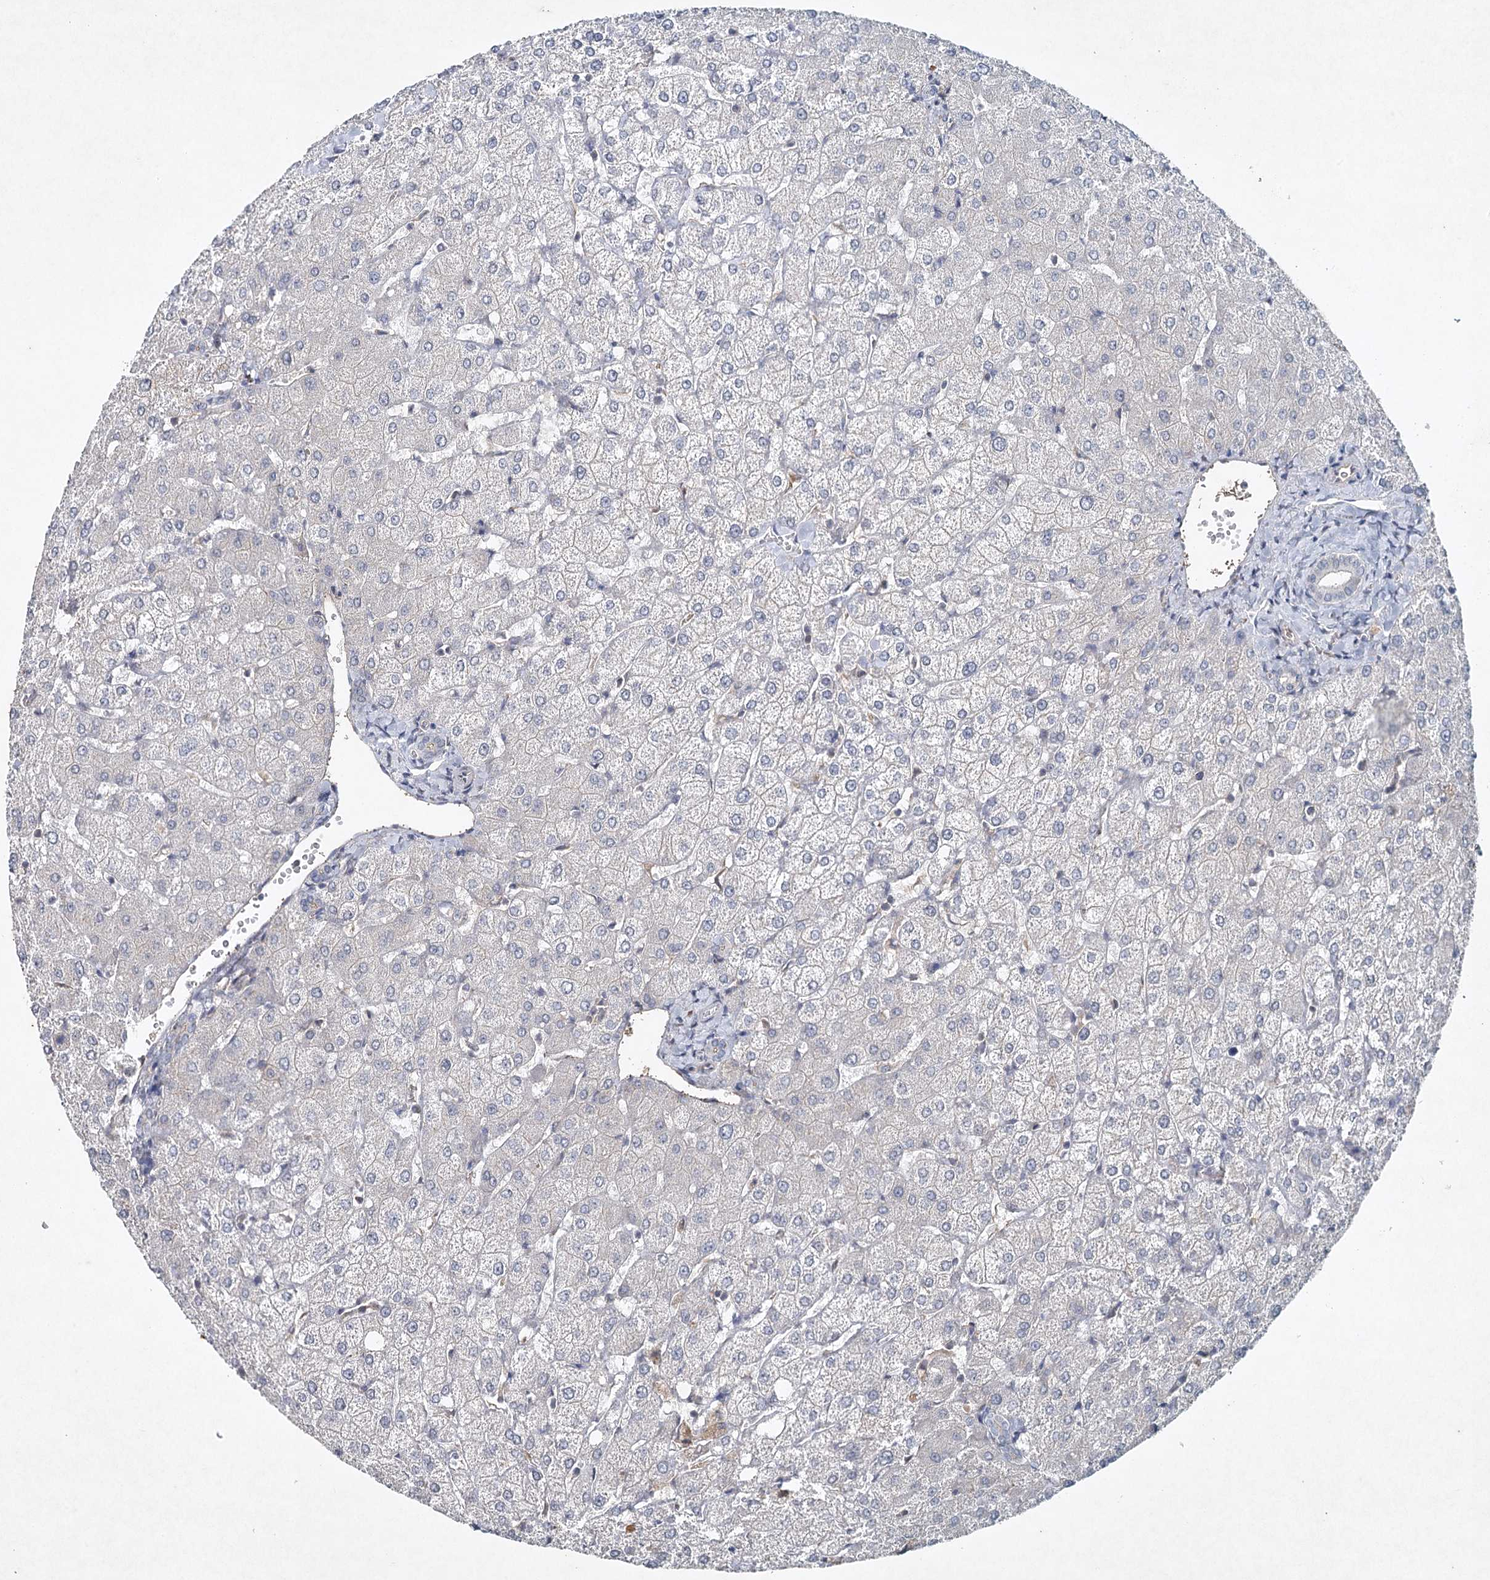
{"staining": {"intensity": "negative", "quantity": "none", "location": "none"}, "tissue": "liver", "cell_type": "Cholangiocytes", "image_type": "normal", "snomed": [{"axis": "morphology", "description": "Normal tissue, NOS"}, {"axis": "topography", "description": "Liver"}], "caption": "There is no significant positivity in cholangiocytes of liver. Brightfield microscopy of immunohistochemistry stained with DAB (3,3'-diaminobenzidine) (brown) and hematoxylin (blue), captured at high magnification.", "gene": "SYNPO", "patient": {"sex": "female", "age": 54}}